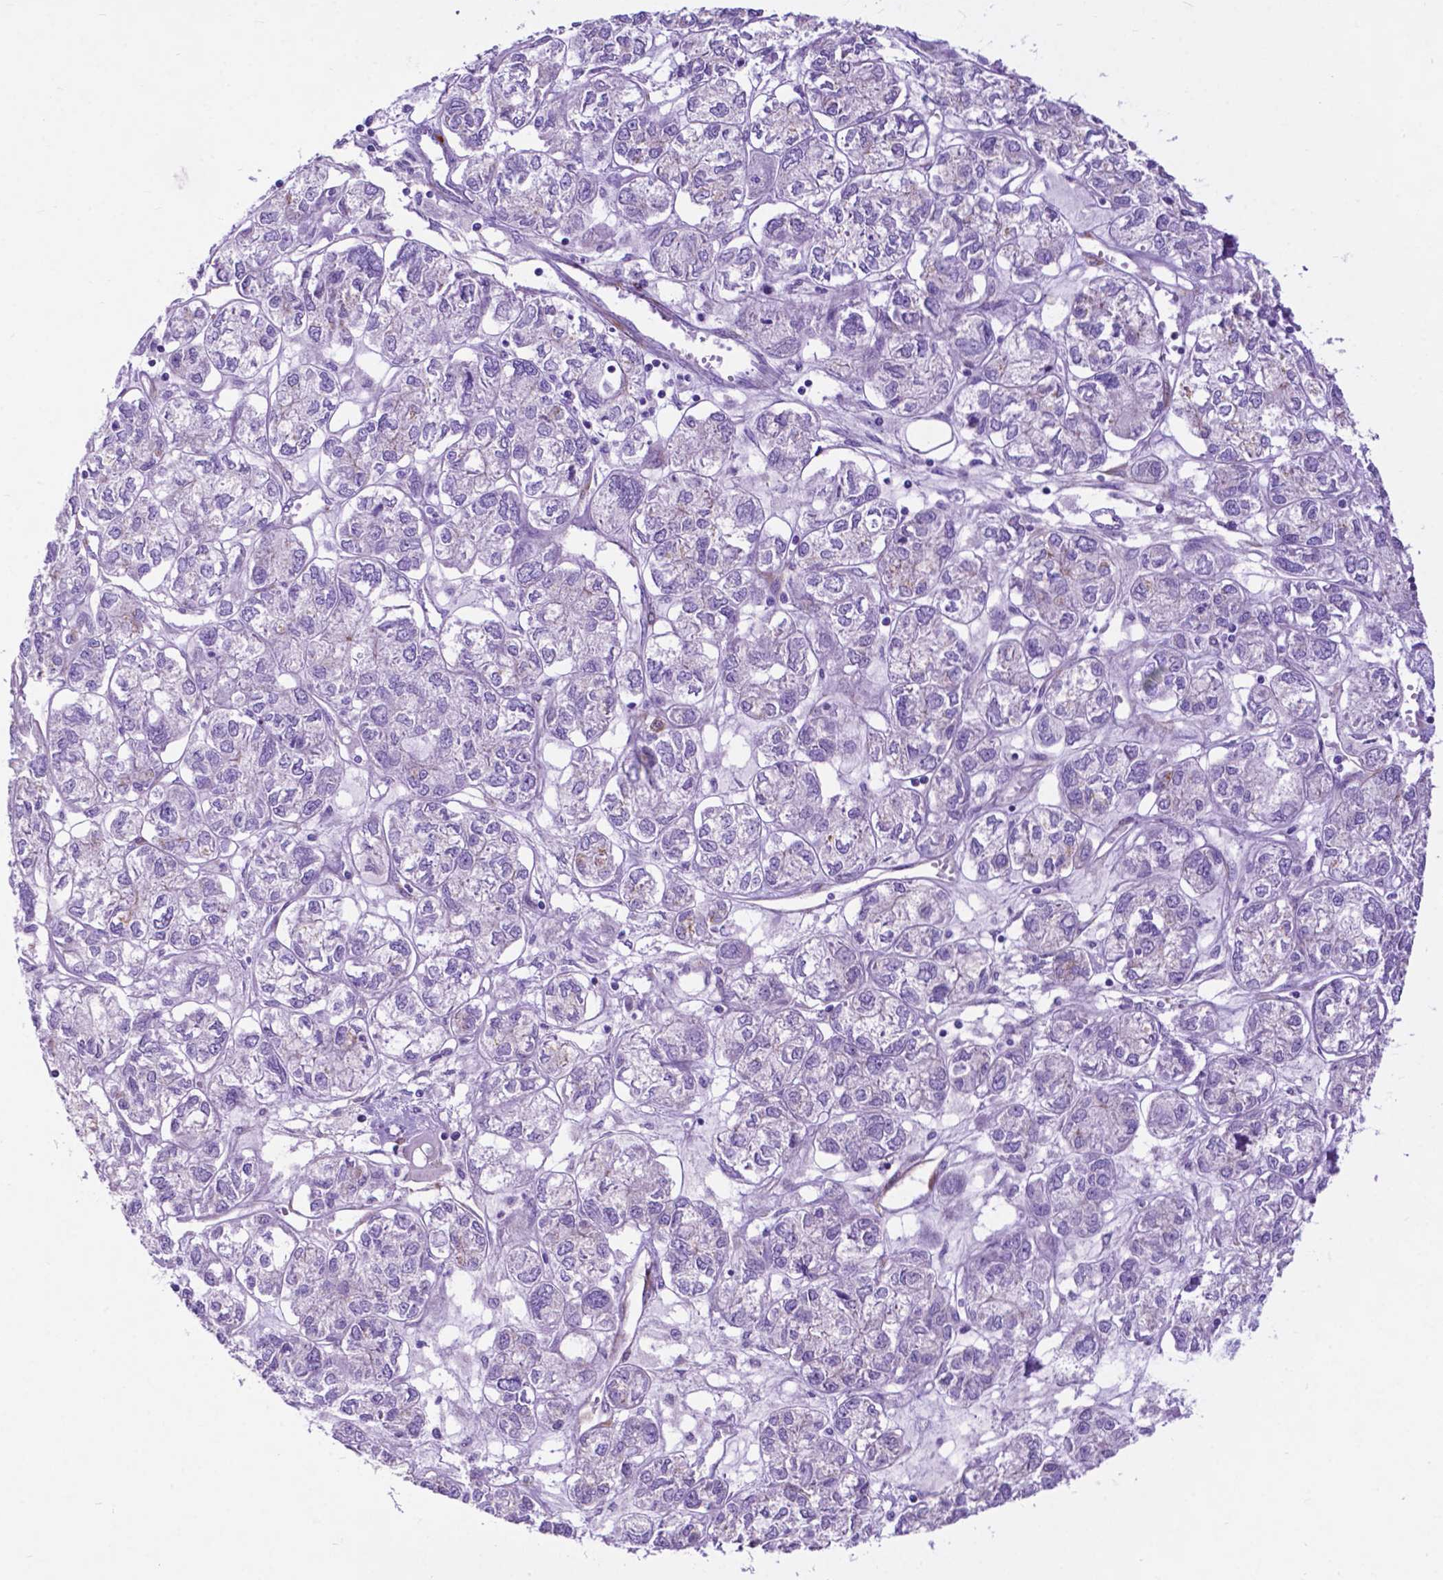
{"staining": {"intensity": "negative", "quantity": "none", "location": "none"}, "tissue": "ovarian cancer", "cell_type": "Tumor cells", "image_type": "cancer", "snomed": [{"axis": "morphology", "description": "Carcinoma, endometroid"}, {"axis": "topography", "description": "Ovary"}], "caption": "Protein analysis of ovarian cancer (endometroid carcinoma) exhibits no significant staining in tumor cells.", "gene": "PCDHA12", "patient": {"sex": "female", "age": 64}}